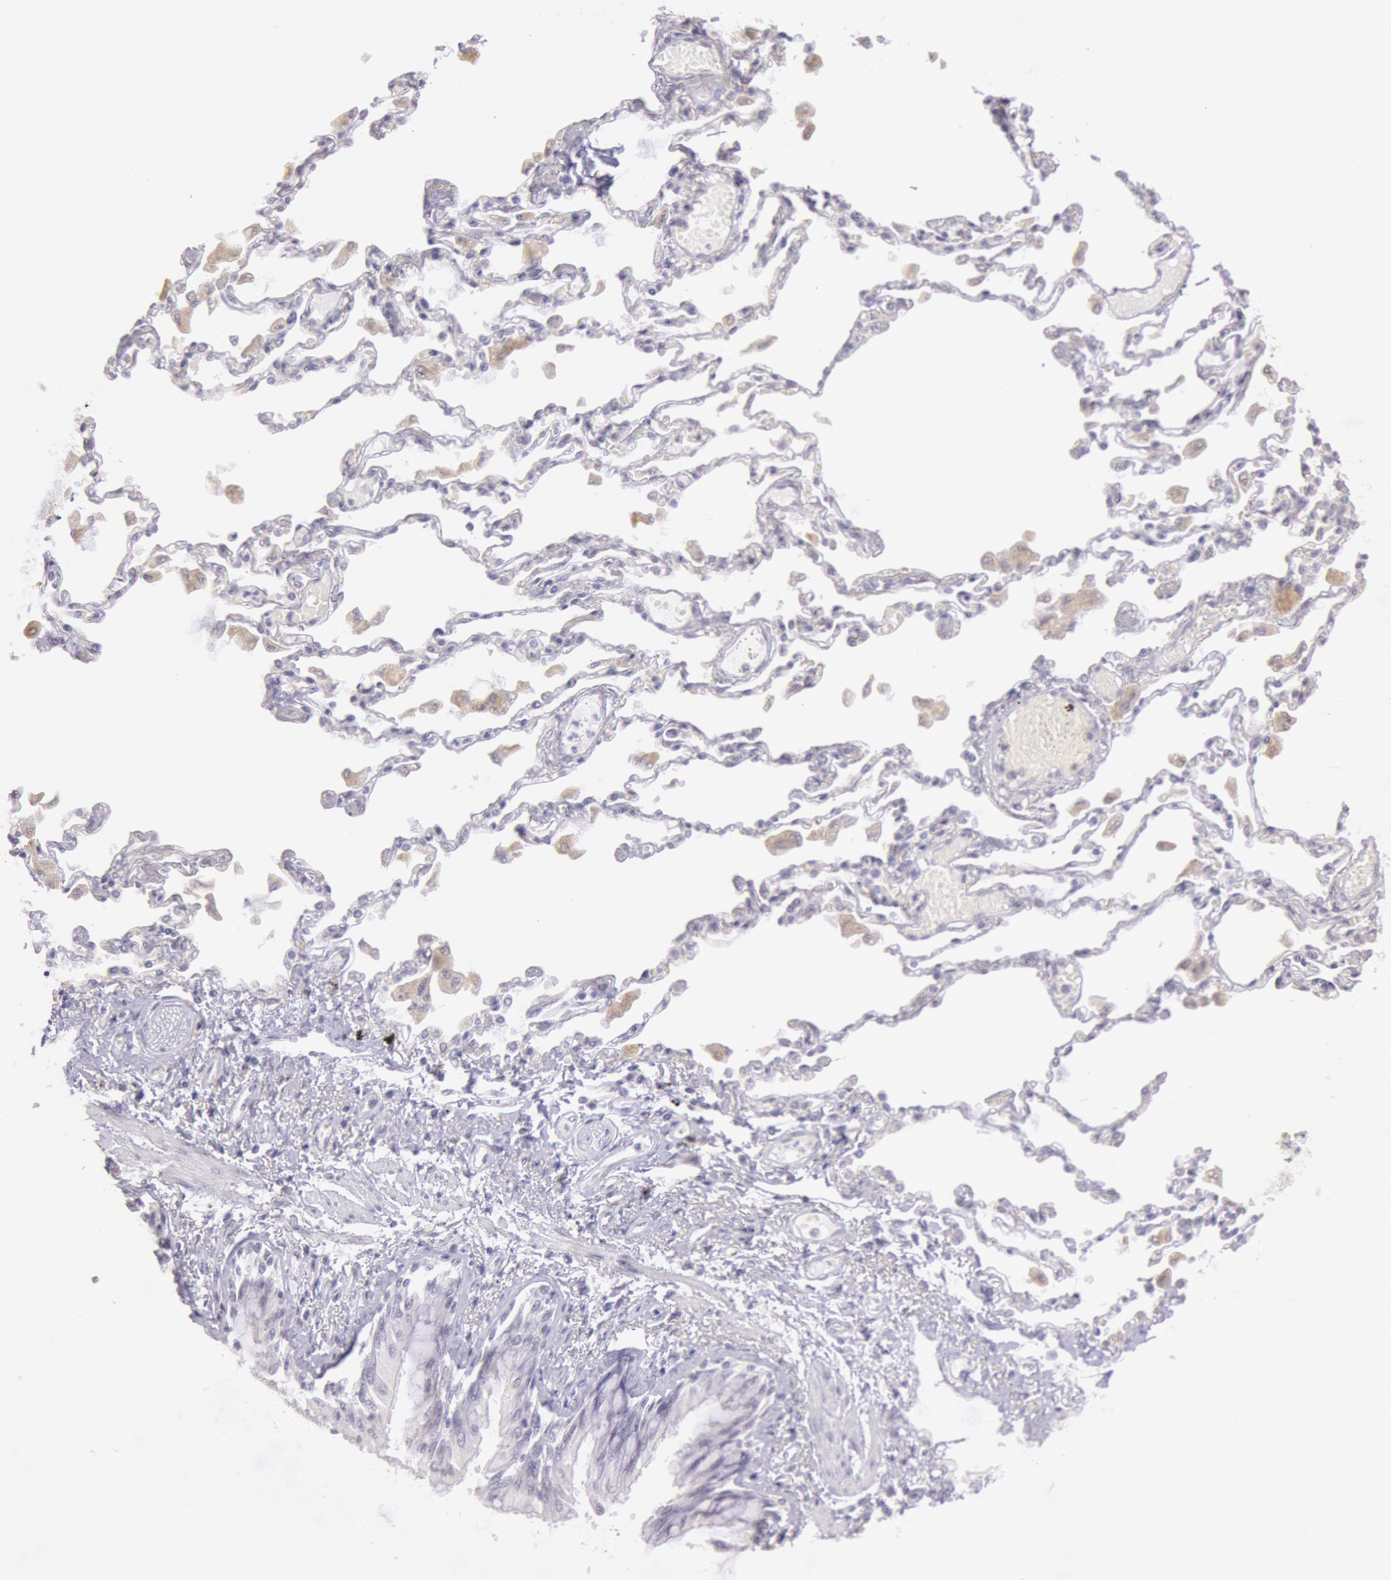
{"staining": {"intensity": "negative", "quantity": "none", "location": "none"}, "tissue": "adipose tissue", "cell_type": "Adipocytes", "image_type": "normal", "snomed": [{"axis": "morphology", "description": "Normal tissue, NOS"}, {"axis": "morphology", "description": "Adenocarcinoma, NOS"}, {"axis": "topography", "description": "Cartilage tissue"}, {"axis": "topography", "description": "Lung"}], "caption": "An IHC histopathology image of benign adipose tissue is shown. There is no staining in adipocytes of adipose tissue.", "gene": "FRMD6", "patient": {"sex": "female", "age": 67}}